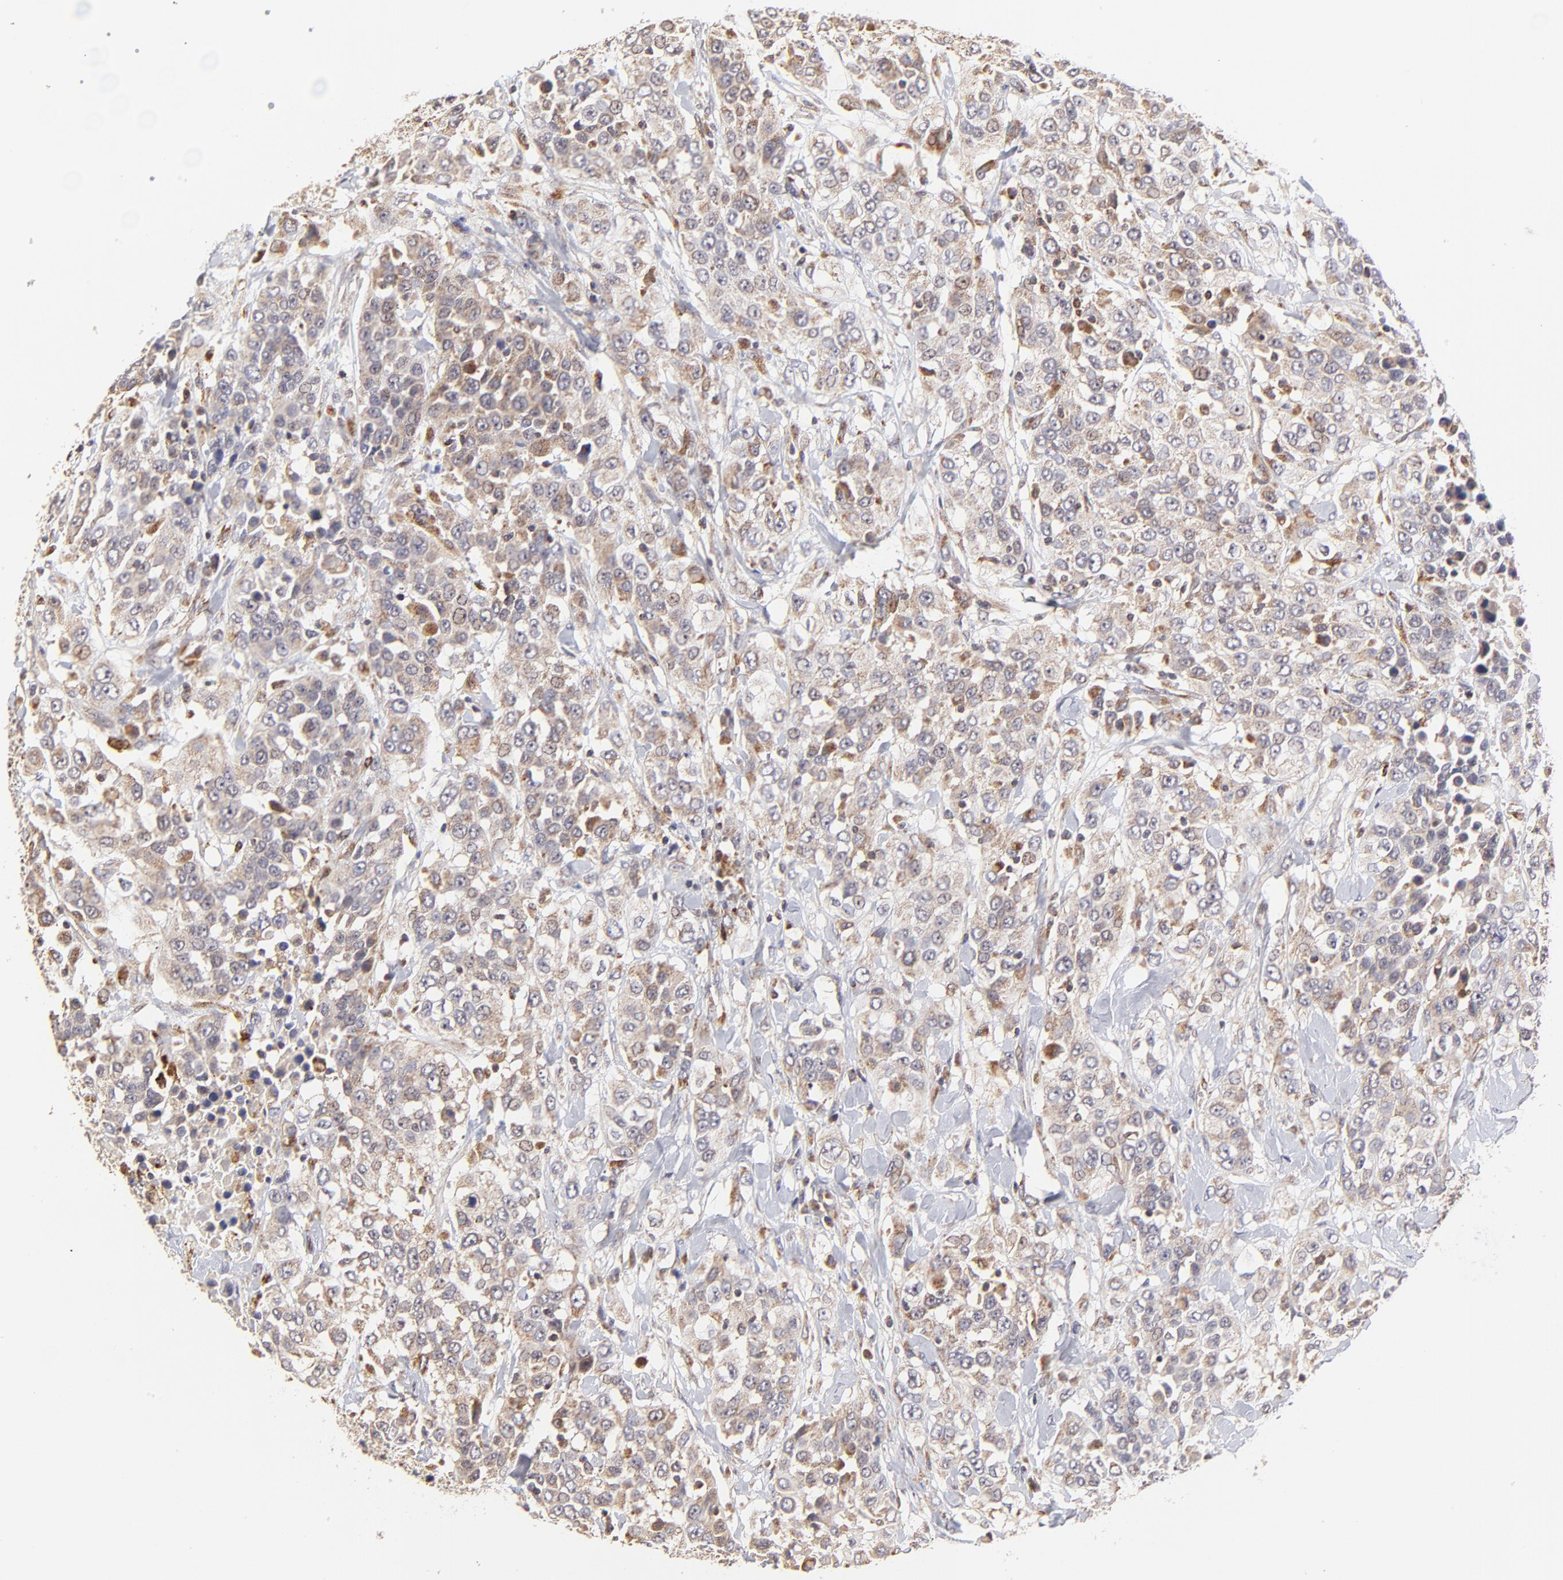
{"staining": {"intensity": "weak", "quantity": ">75%", "location": "cytoplasmic/membranous"}, "tissue": "urothelial cancer", "cell_type": "Tumor cells", "image_type": "cancer", "snomed": [{"axis": "morphology", "description": "Urothelial carcinoma, High grade"}, {"axis": "topography", "description": "Urinary bladder"}], "caption": "Weak cytoplasmic/membranous expression is identified in about >75% of tumor cells in urothelial carcinoma (high-grade). (Brightfield microscopy of DAB IHC at high magnification).", "gene": "MAP2K7", "patient": {"sex": "female", "age": 80}}